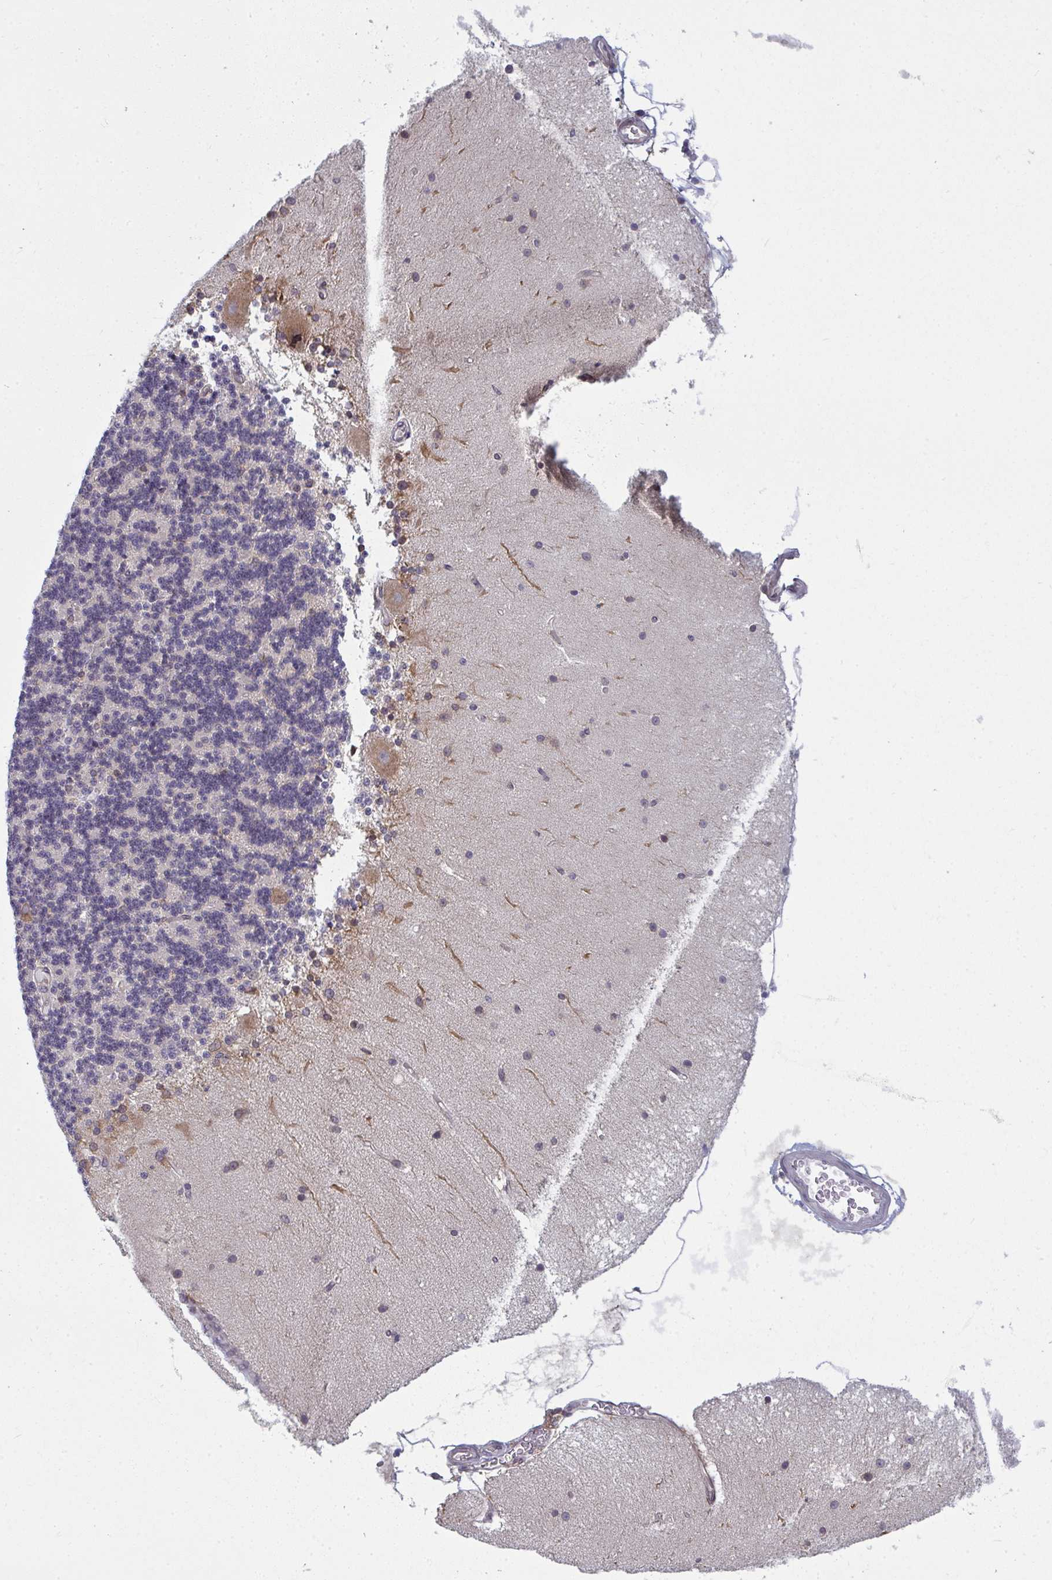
{"staining": {"intensity": "weak", "quantity": "<25%", "location": "cytoplasmic/membranous"}, "tissue": "cerebellum", "cell_type": "Cells in granular layer", "image_type": "normal", "snomed": [{"axis": "morphology", "description": "Normal tissue, NOS"}, {"axis": "topography", "description": "Cerebellum"}], "caption": "Human cerebellum stained for a protein using immunohistochemistry exhibits no staining in cells in granular layer.", "gene": "LYSMD4", "patient": {"sex": "female", "age": 54}}